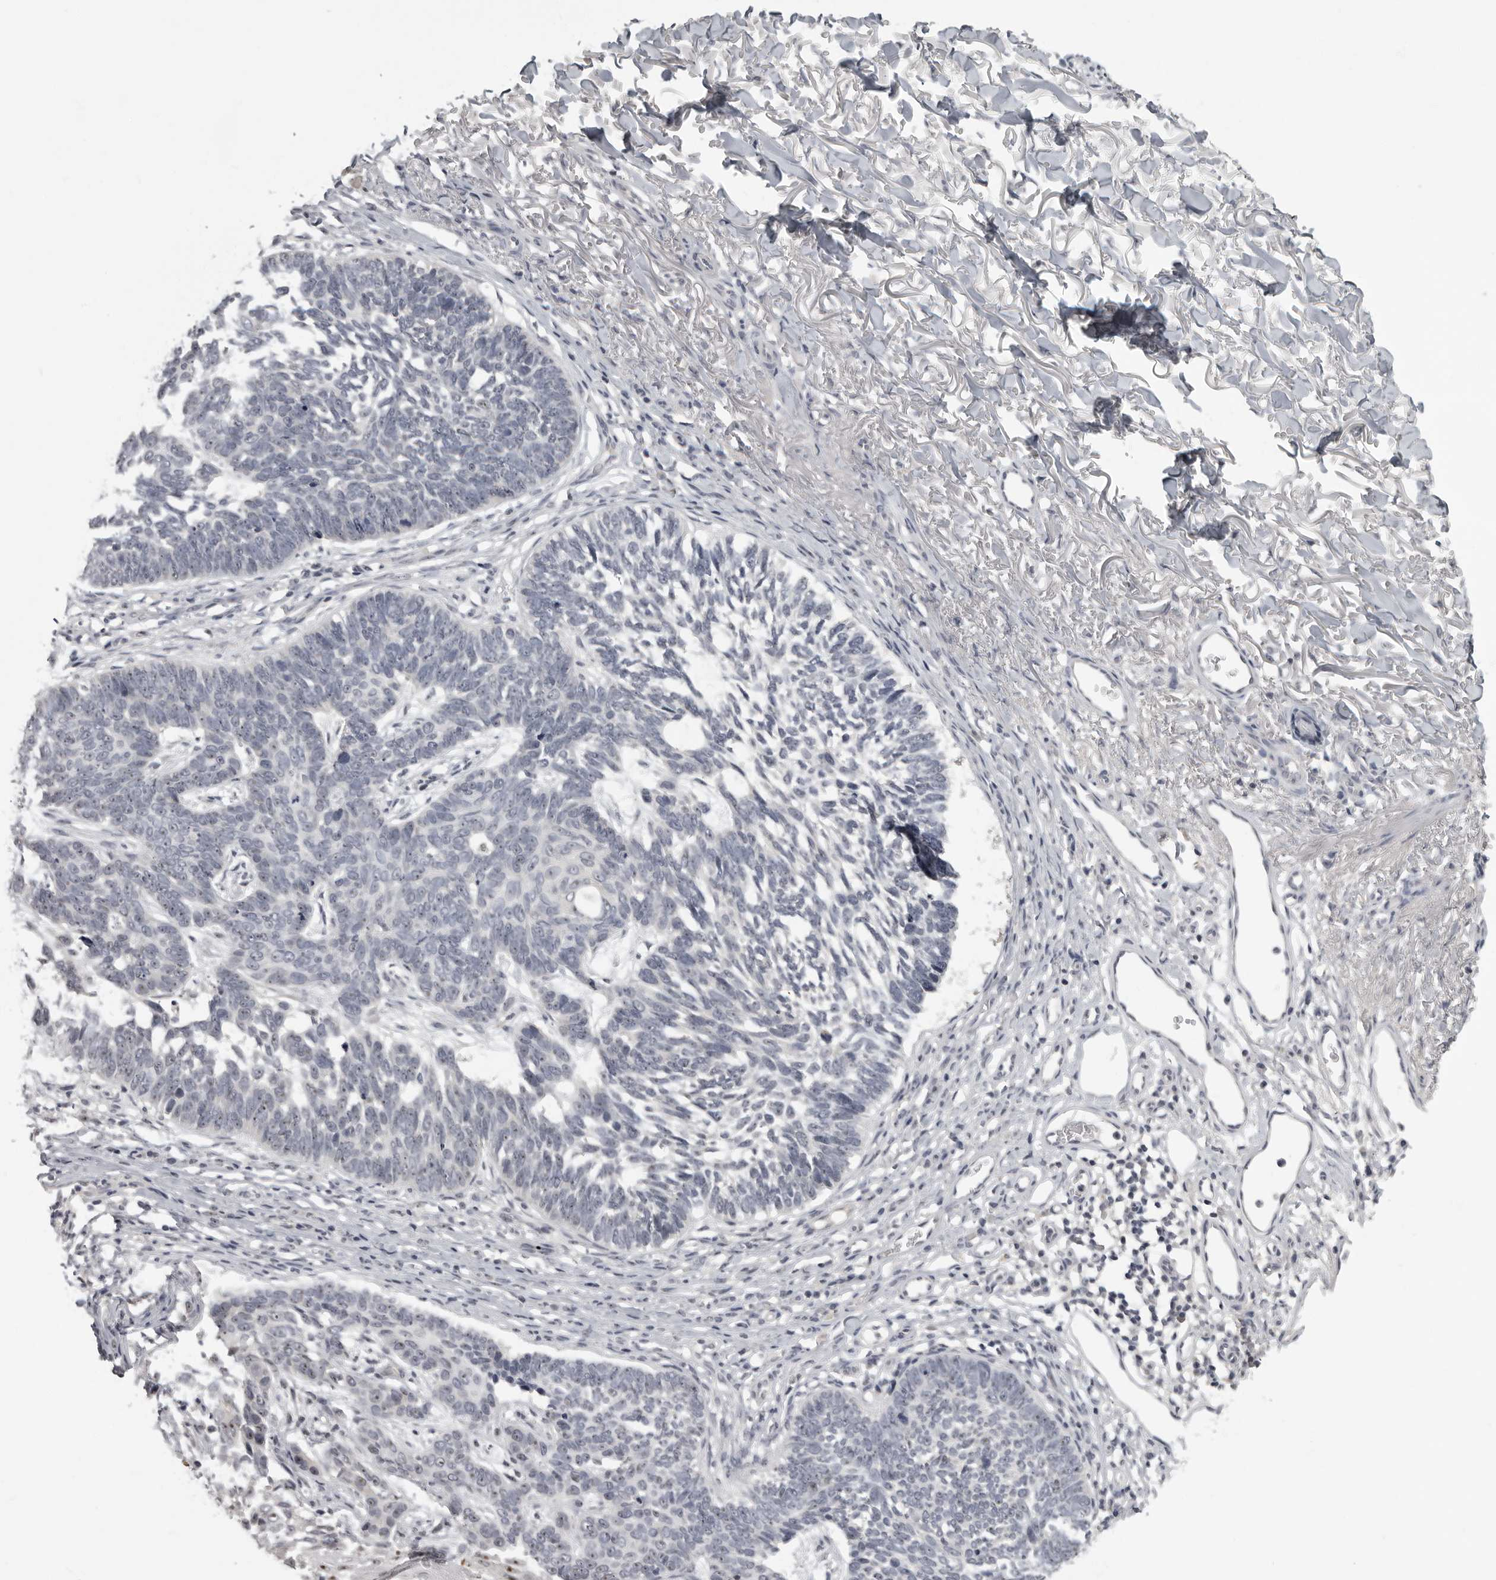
{"staining": {"intensity": "negative", "quantity": "none", "location": "none"}, "tissue": "skin cancer", "cell_type": "Tumor cells", "image_type": "cancer", "snomed": [{"axis": "morphology", "description": "Normal tissue, NOS"}, {"axis": "morphology", "description": "Basal cell carcinoma"}, {"axis": "topography", "description": "Skin"}], "caption": "High power microscopy histopathology image of an immunohistochemistry photomicrograph of skin cancer (basal cell carcinoma), revealing no significant positivity in tumor cells.", "gene": "MRTO4", "patient": {"sex": "male", "age": 77}}